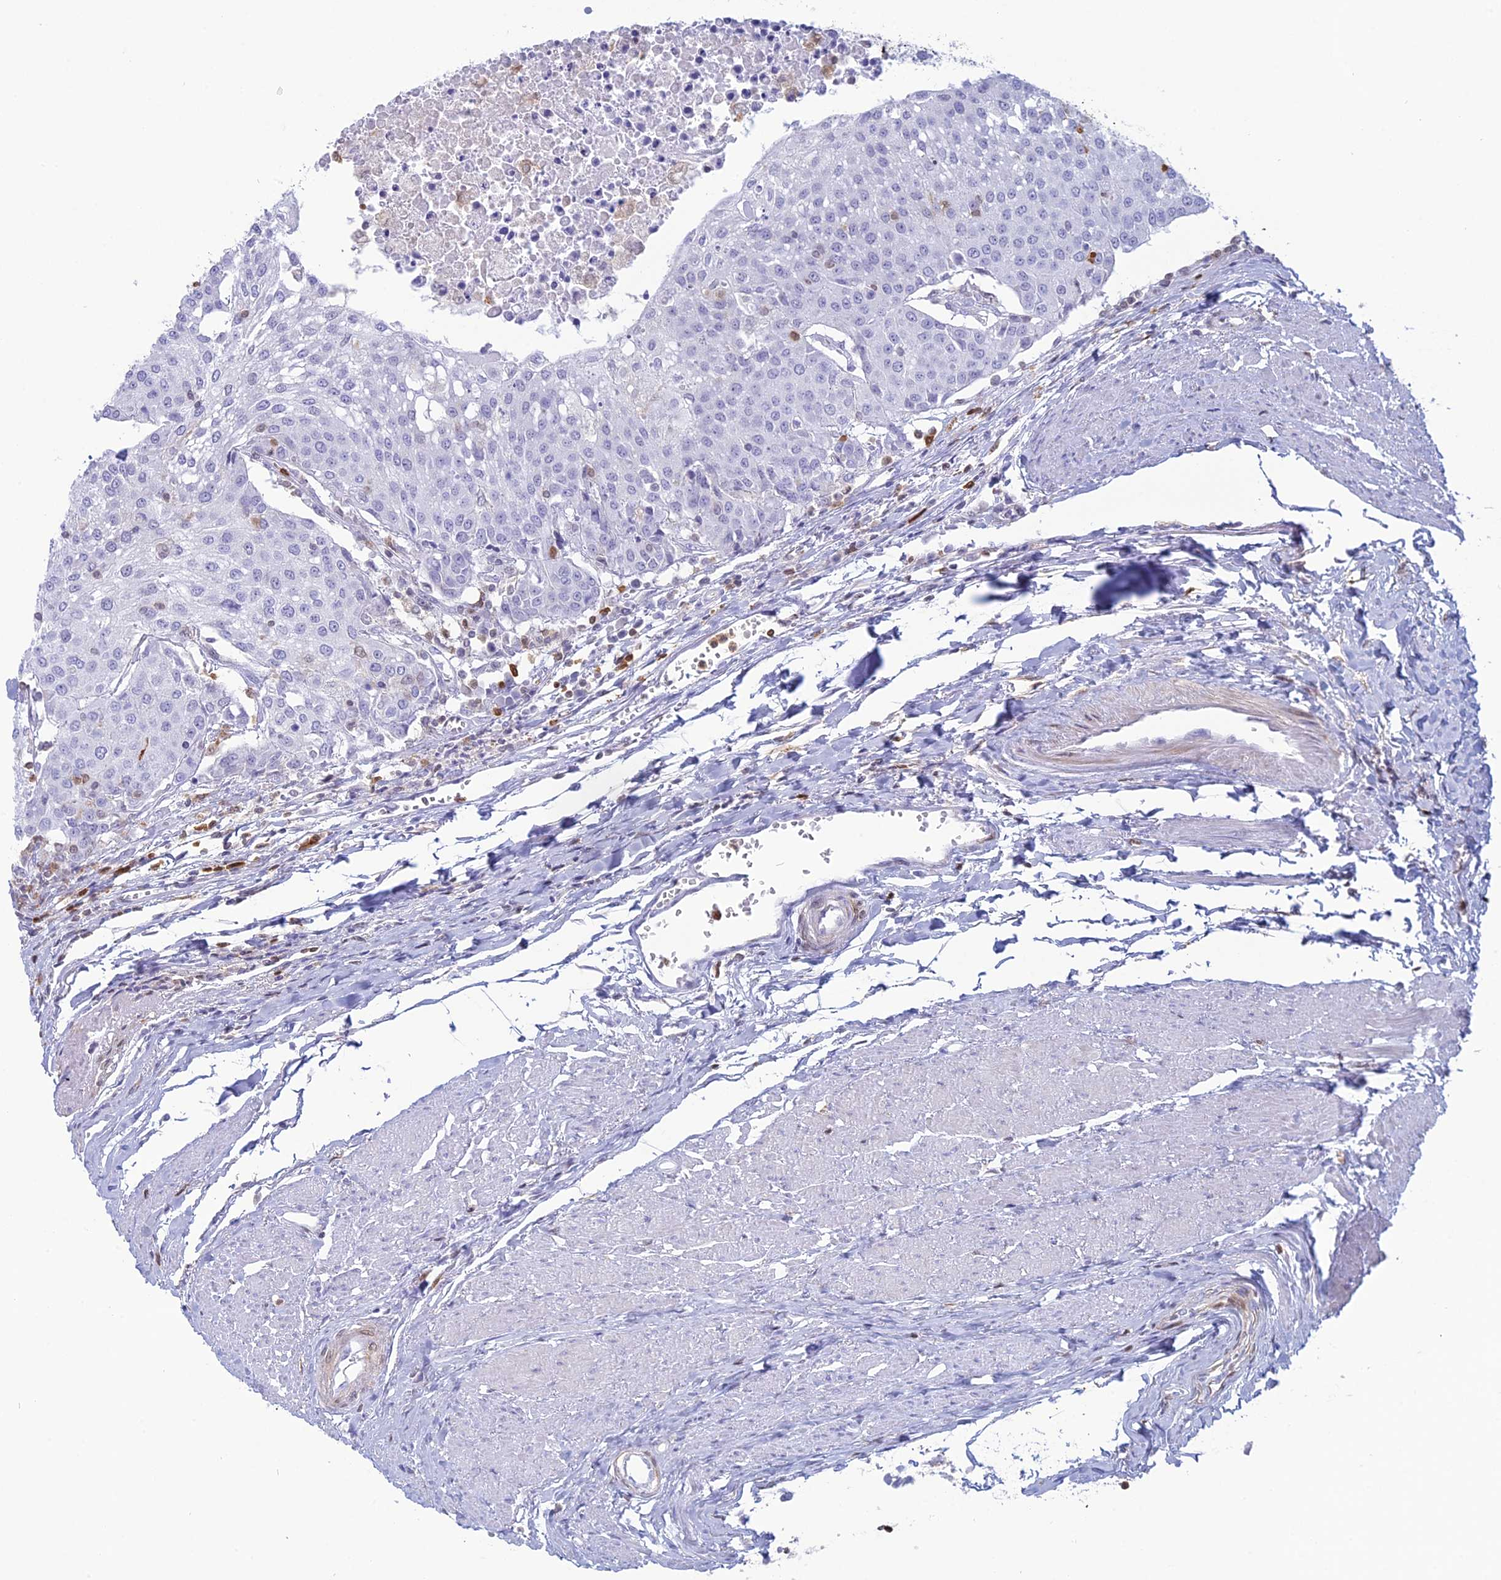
{"staining": {"intensity": "negative", "quantity": "none", "location": "none"}, "tissue": "urothelial cancer", "cell_type": "Tumor cells", "image_type": "cancer", "snomed": [{"axis": "morphology", "description": "Urothelial carcinoma, High grade"}, {"axis": "topography", "description": "Urinary bladder"}], "caption": "Tumor cells show no significant positivity in urothelial cancer.", "gene": "PGBD4", "patient": {"sex": "female", "age": 85}}